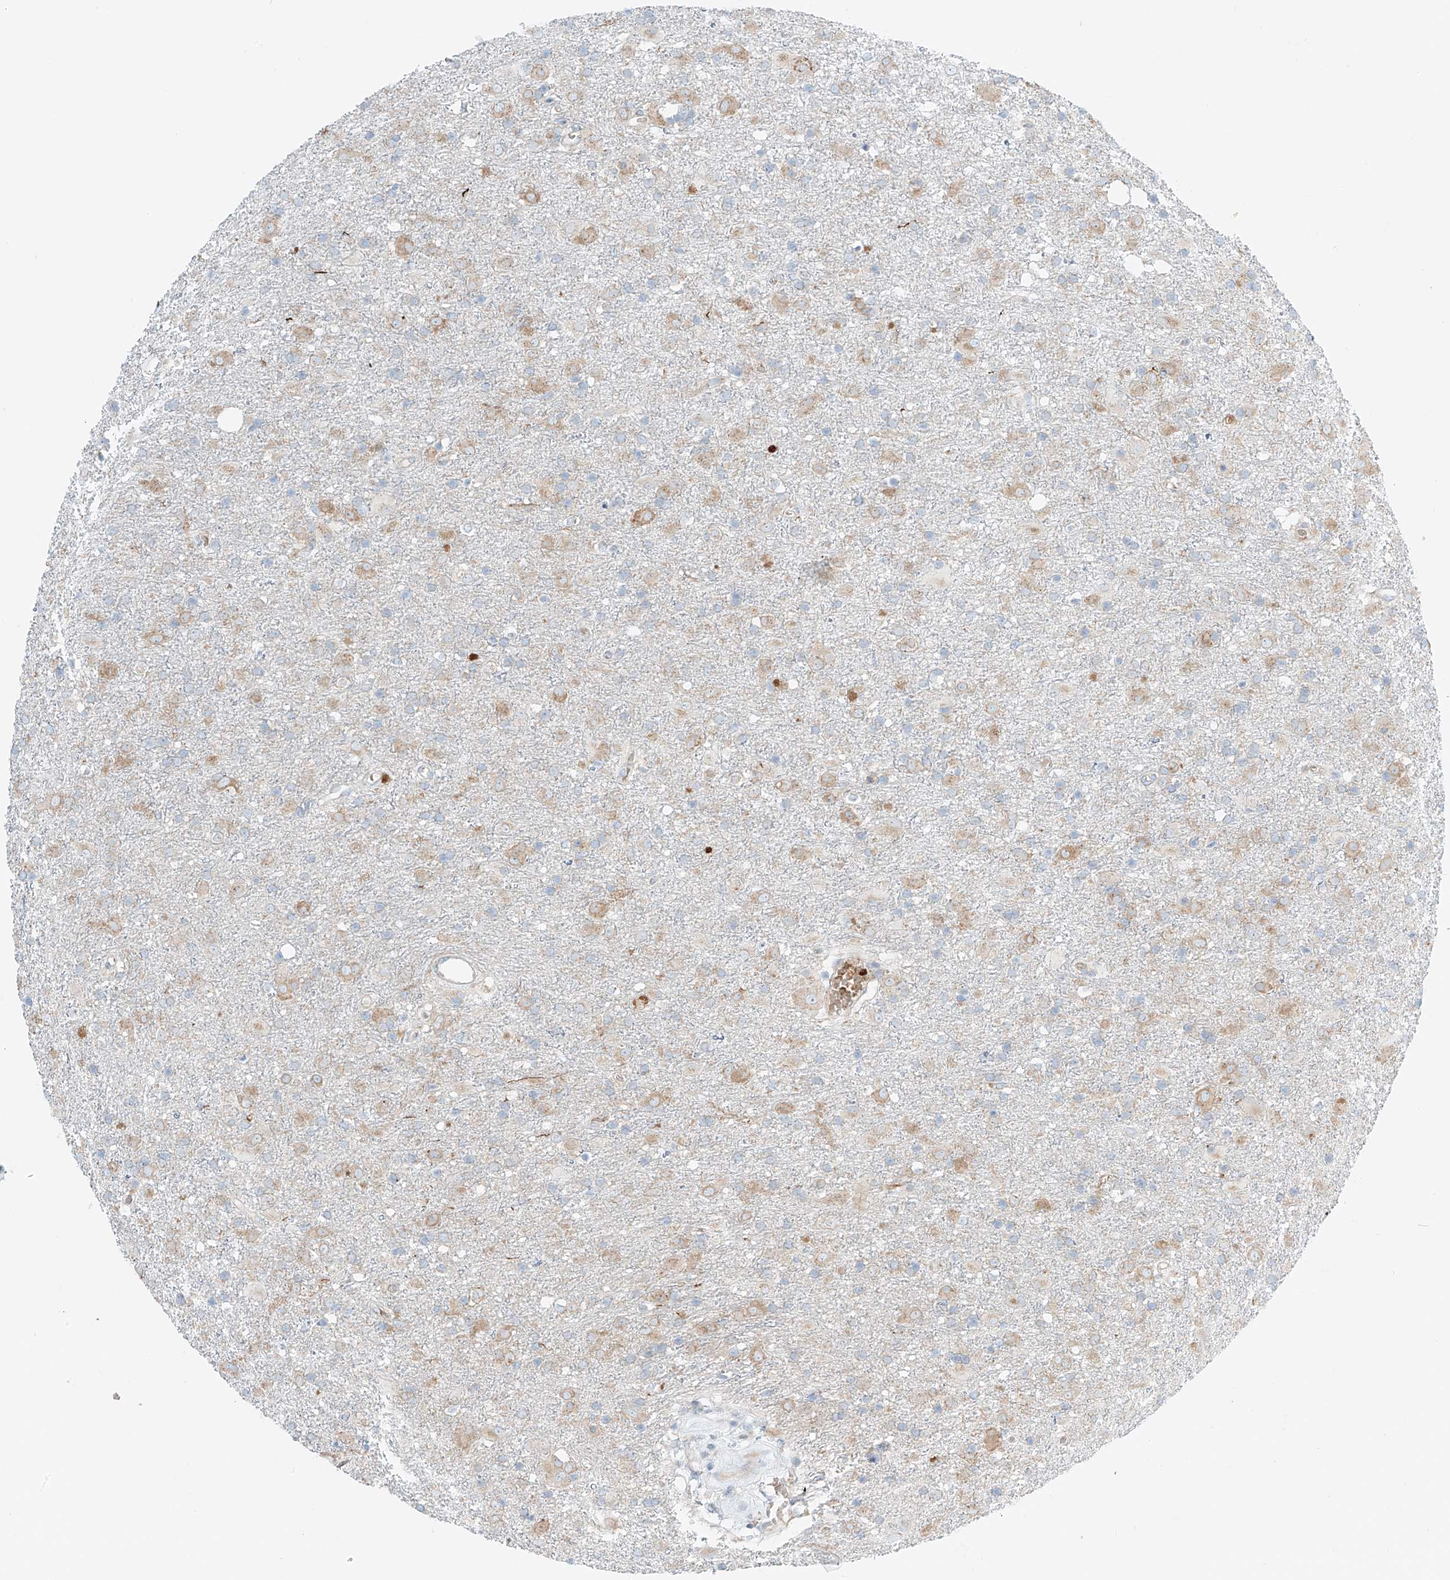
{"staining": {"intensity": "weak", "quantity": "25%-75%", "location": "cytoplasmic/membranous"}, "tissue": "glioma", "cell_type": "Tumor cells", "image_type": "cancer", "snomed": [{"axis": "morphology", "description": "Glioma, malignant, Low grade"}, {"axis": "topography", "description": "Brain"}], "caption": "IHC photomicrograph of neoplastic tissue: human malignant glioma (low-grade) stained using immunohistochemistry (IHC) reveals low levels of weak protein expression localized specifically in the cytoplasmic/membranous of tumor cells, appearing as a cytoplasmic/membranous brown color.", "gene": "EIPR1", "patient": {"sex": "male", "age": 65}}